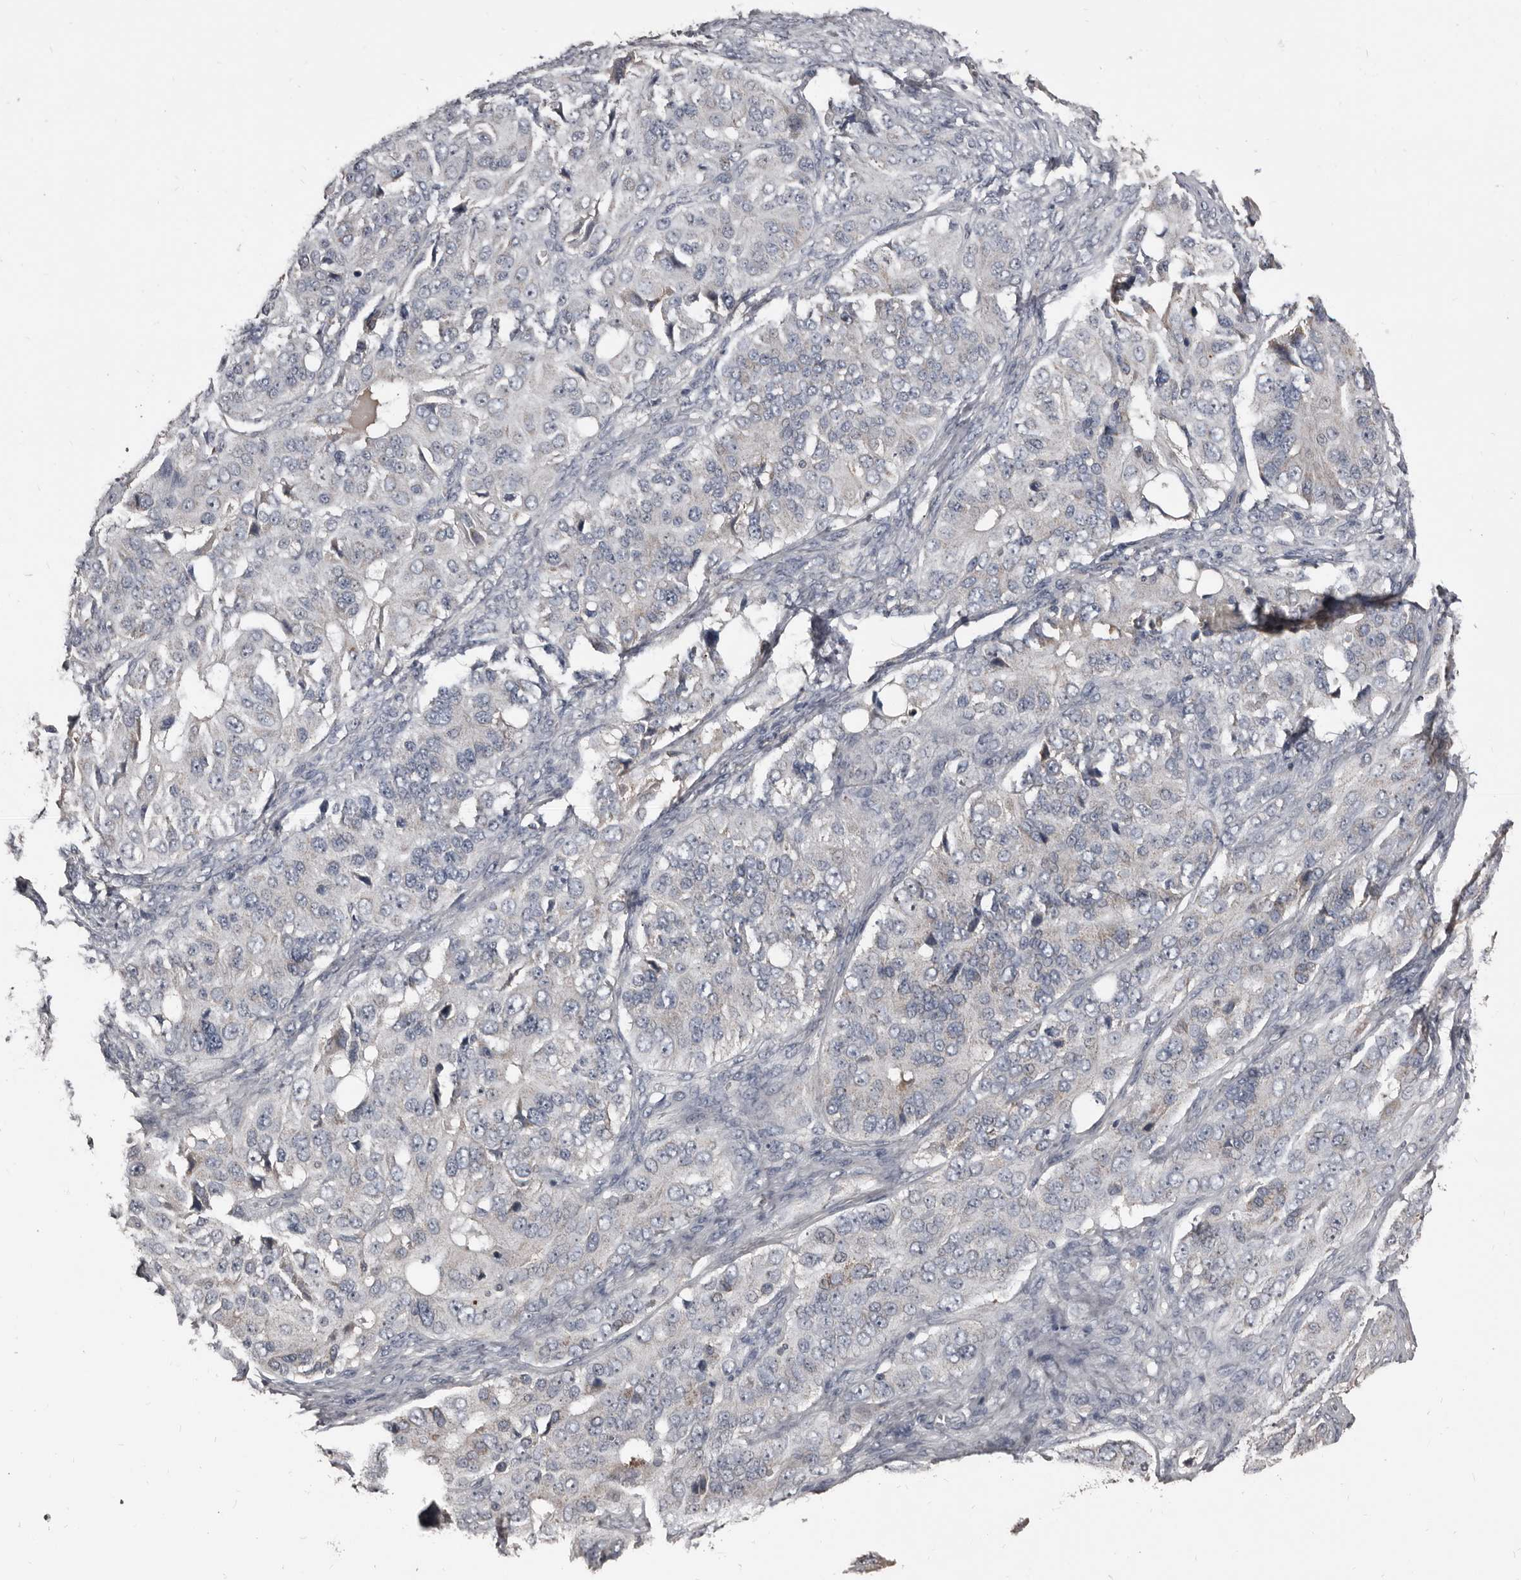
{"staining": {"intensity": "negative", "quantity": "none", "location": "none"}, "tissue": "ovarian cancer", "cell_type": "Tumor cells", "image_type": "cancer", "snomed": [{"axis": "morphology", "description": "Carcinoma, endometroid"}, {"axis": "topography", "description": "Ovary"}], "caption": "Immunohistochemistry (IHC) photomicrograph of endometroid carcinoma (ovarian) stained for a protein (brown), which shows no expression in tumor cells.", "gene": "GREB1", "patient": {"sex": "female", "age": 51}}